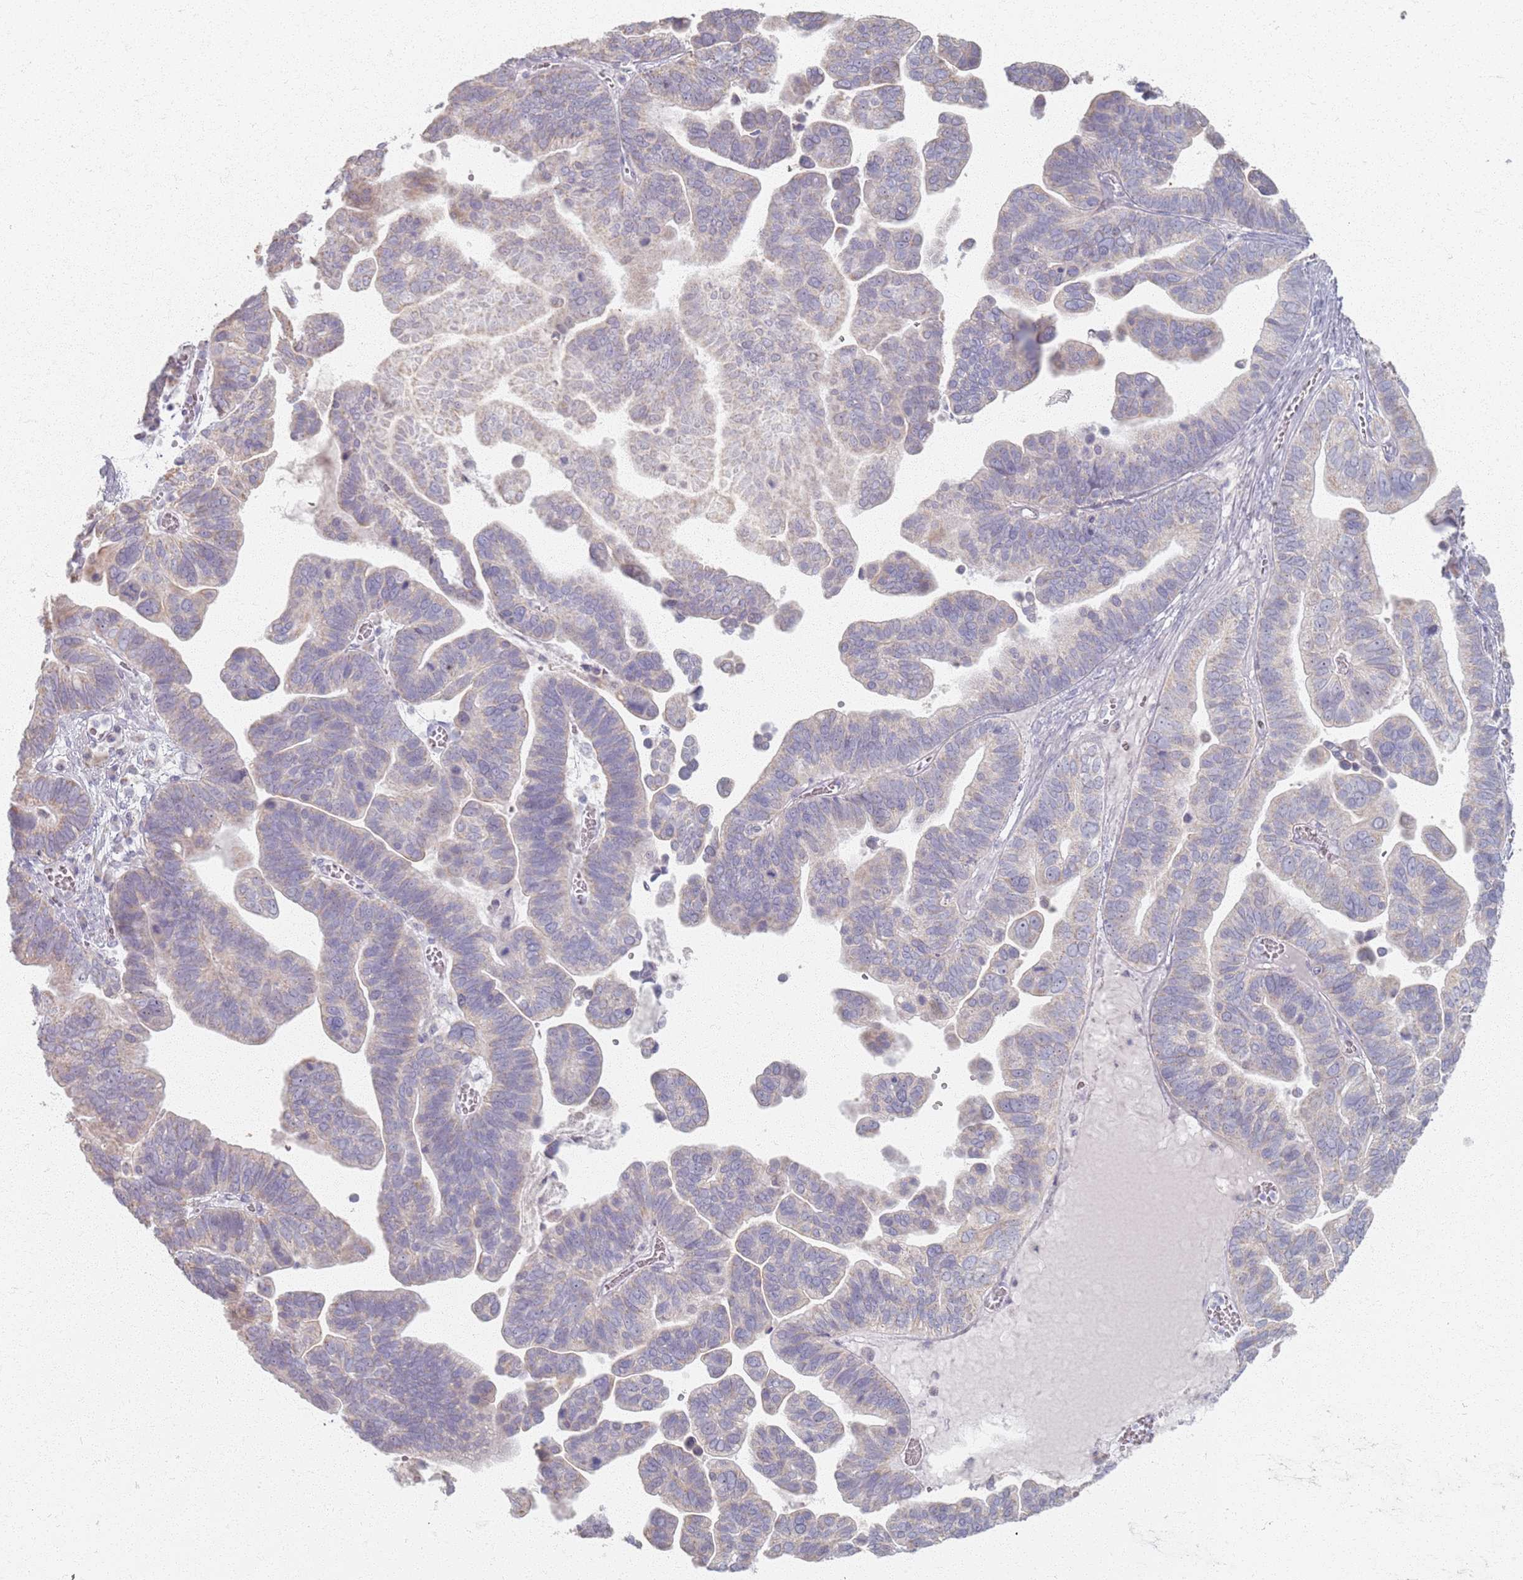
{"staining": {"intensity": "negative", "quantity": "none", "location": "none"}, "tissue": "ovarian cancer", "cell_type": "Tumor cells", "image_type": "cancer", "snomed": [{"axis": "morphology", "description": "Cystadenocarcinoma, serous, NOS"}, {"axis": "topography", "description": "Ovary"}], "caption": "Ovarian cancer (serous cystadenocarcinoma) was stained to show a protein in brown. There is no significant expression in tumor cells.", "gene": "PKD2L2", "patient": {"sex": "female", "age": 56}}